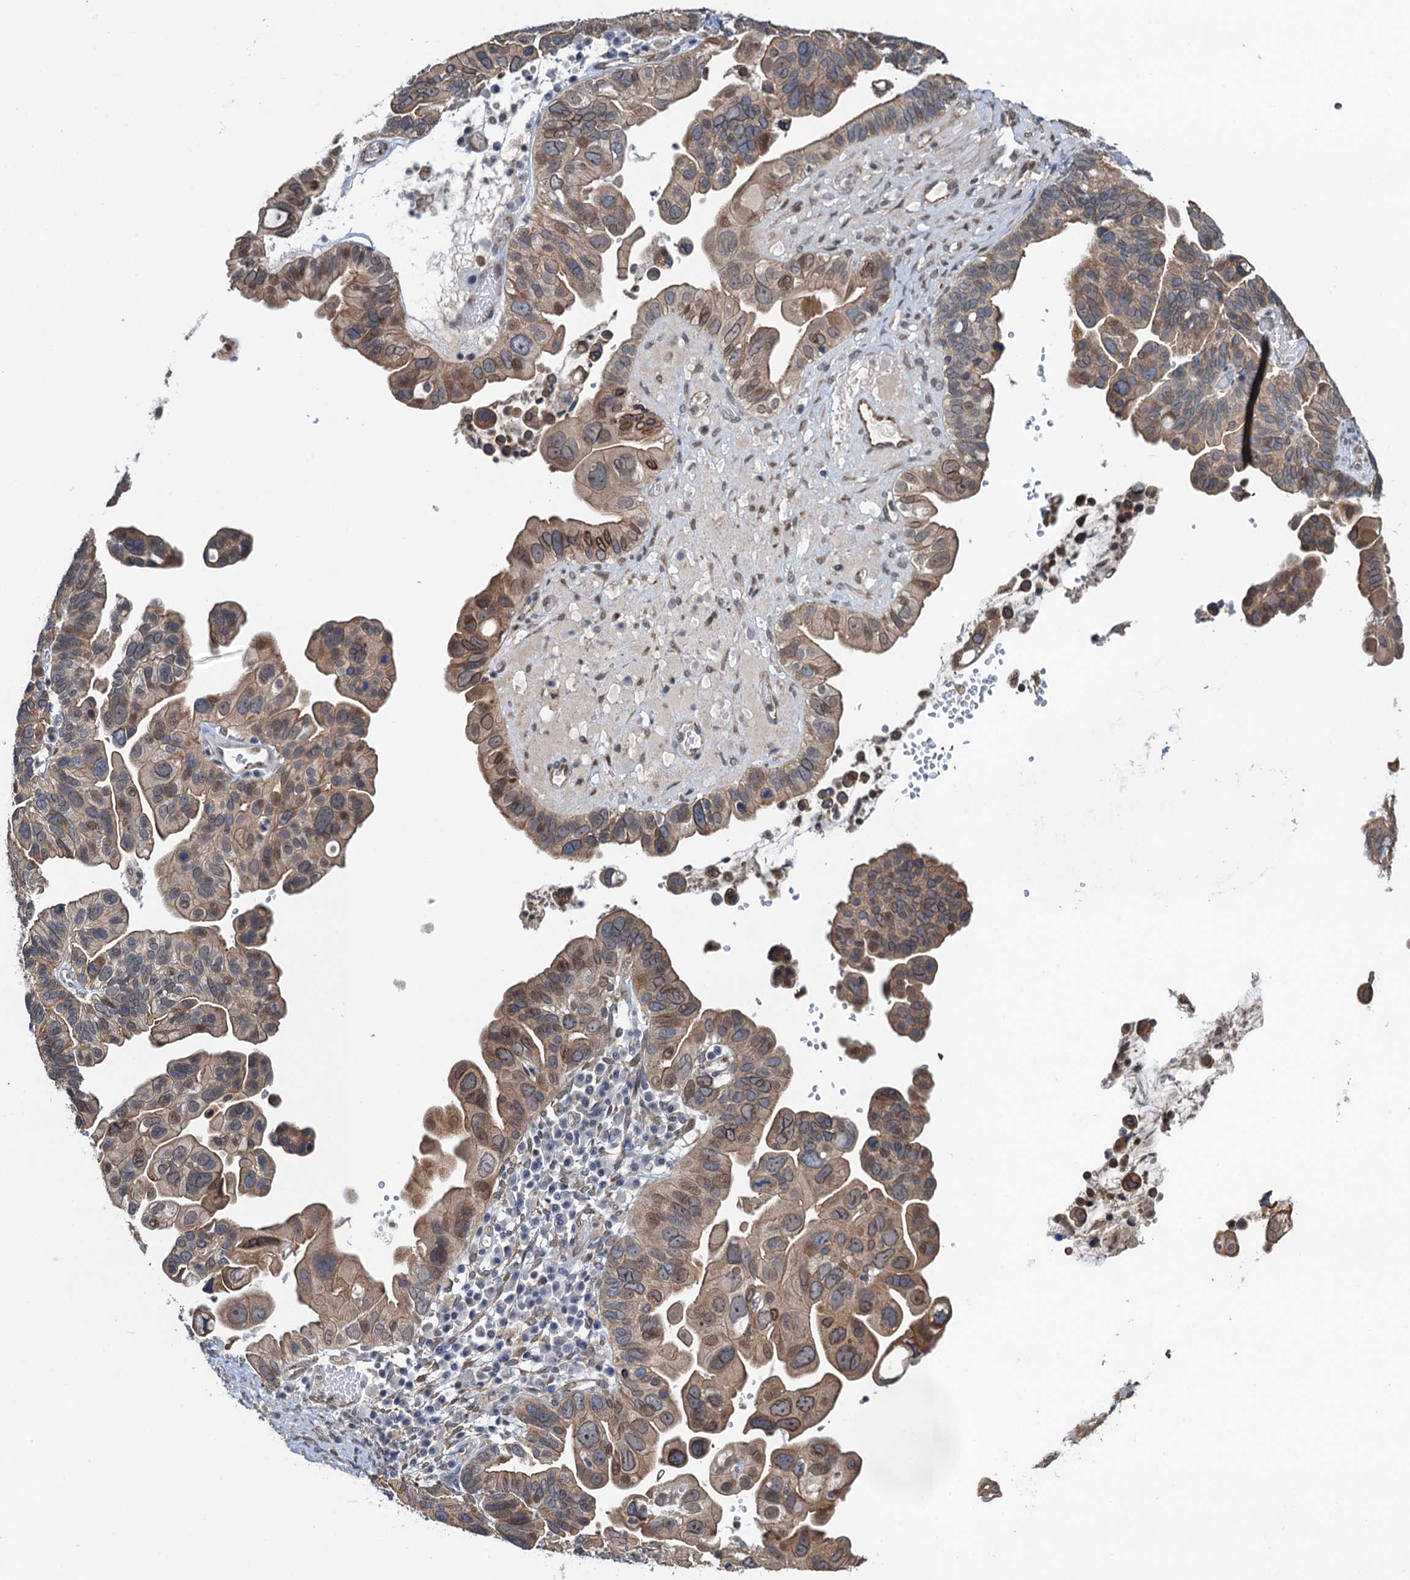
{"staining": {"intensity": "moderate", "quantity": "<25%", "location": "cytoplasmic/membranous,nuclear"}, "tissue": "ovarian cancer", "cell_type": "Tumor cells", "image_type": "cancer", "snomed": [{"axis": "morphology", "description": "Cystadenocarcinoma, serous, NOS"}, {"axis": "topography", "description": "Ovary"}], "caption": "IHC (DAB (3,3'-diaminobenzidine)) staining of ovarian cancer displays moderate cytoplasmic/membranous and nuclear protein positivity in approximately <25% of tumor cells.", "gene": "EVX2", "patient": {"sex": "female", "age": 56}}